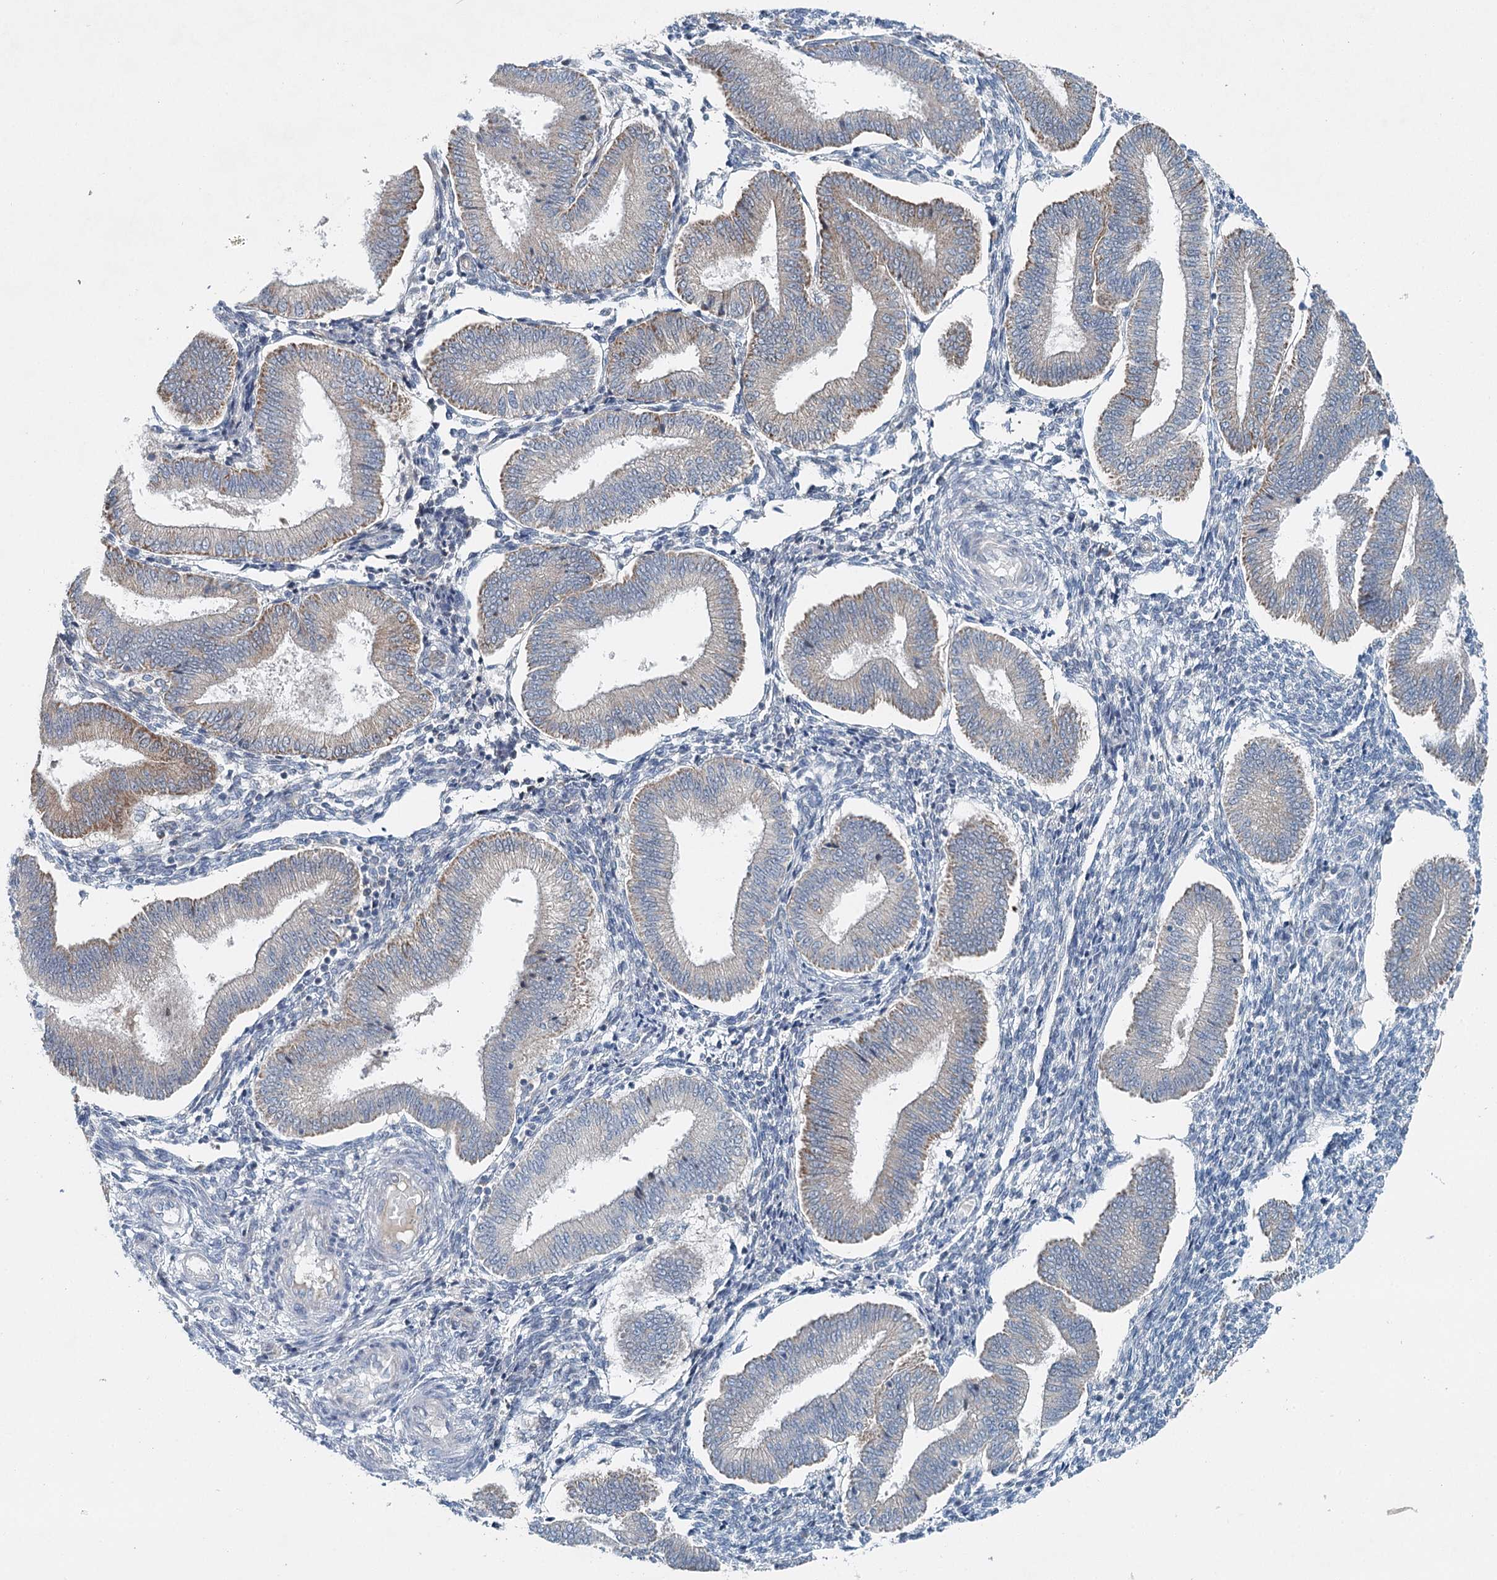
{"staining": {"intensity": "negative", "quantity": "none", "location": "none"}, "tissue": "endometrium", "cell_type": "Cells in endometrial stroma", "image_type": "normal", "snomed": [{"axis": "morphology", "description": "Normal tissue, NOS"}, {"axis": "topography", "description": "Endometrium"}], "caption": "Image shows no significant protein staining in cells in endometrial stroma of unremarkable endometrium. The staining is performed using DAB (3,3'-diaminobenzidine) brown chromogen with nuclei counter-stained in using hematoxylin.", "gene": "CHCHD5", "patient": {"sex": "female", "age": 39}}